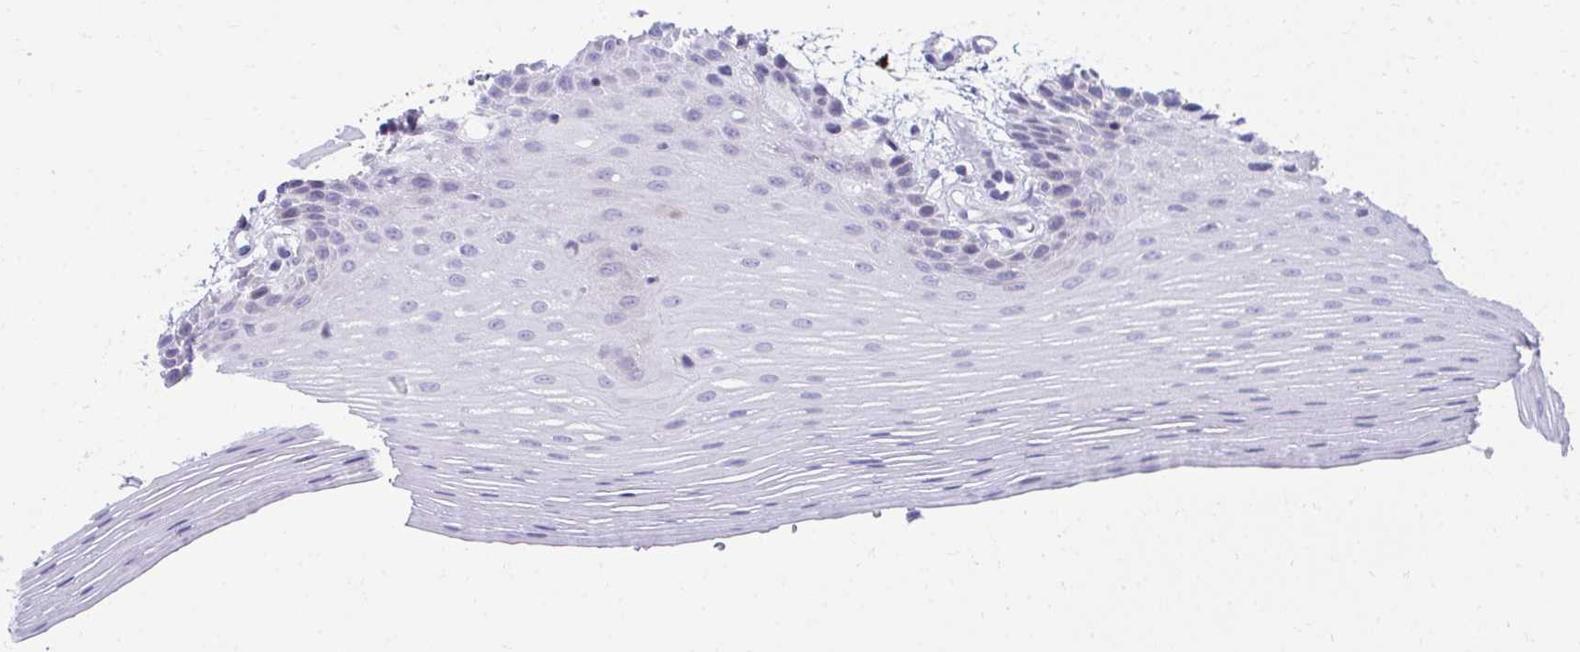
{"staining": {"intensity": "negative", "quantity": "none", "location": "none"}, "tissue": "oral mucosa", "cell_type": "Squamous epithelial cells", "image_type": "normal", "snomed": [{"axis": "morphology", "description": "Normal tissue, NOS"}, {"axis": "topography", "description": "Oral tissue"}], "caption": "Immunohistochemistry image of normal human oral mucosa stained for a protein (brown), which shows no positivity in squamous epithelial cells. Brightfield microscopy of immunohistochemistry (IHC) stained with DAB (3,3'-diaminobenzidine) (brown) and hematoxylin (blue), captured at high magnification.", "gene": "OR7A5", "patient": {"sex": "female", "age": 81}}